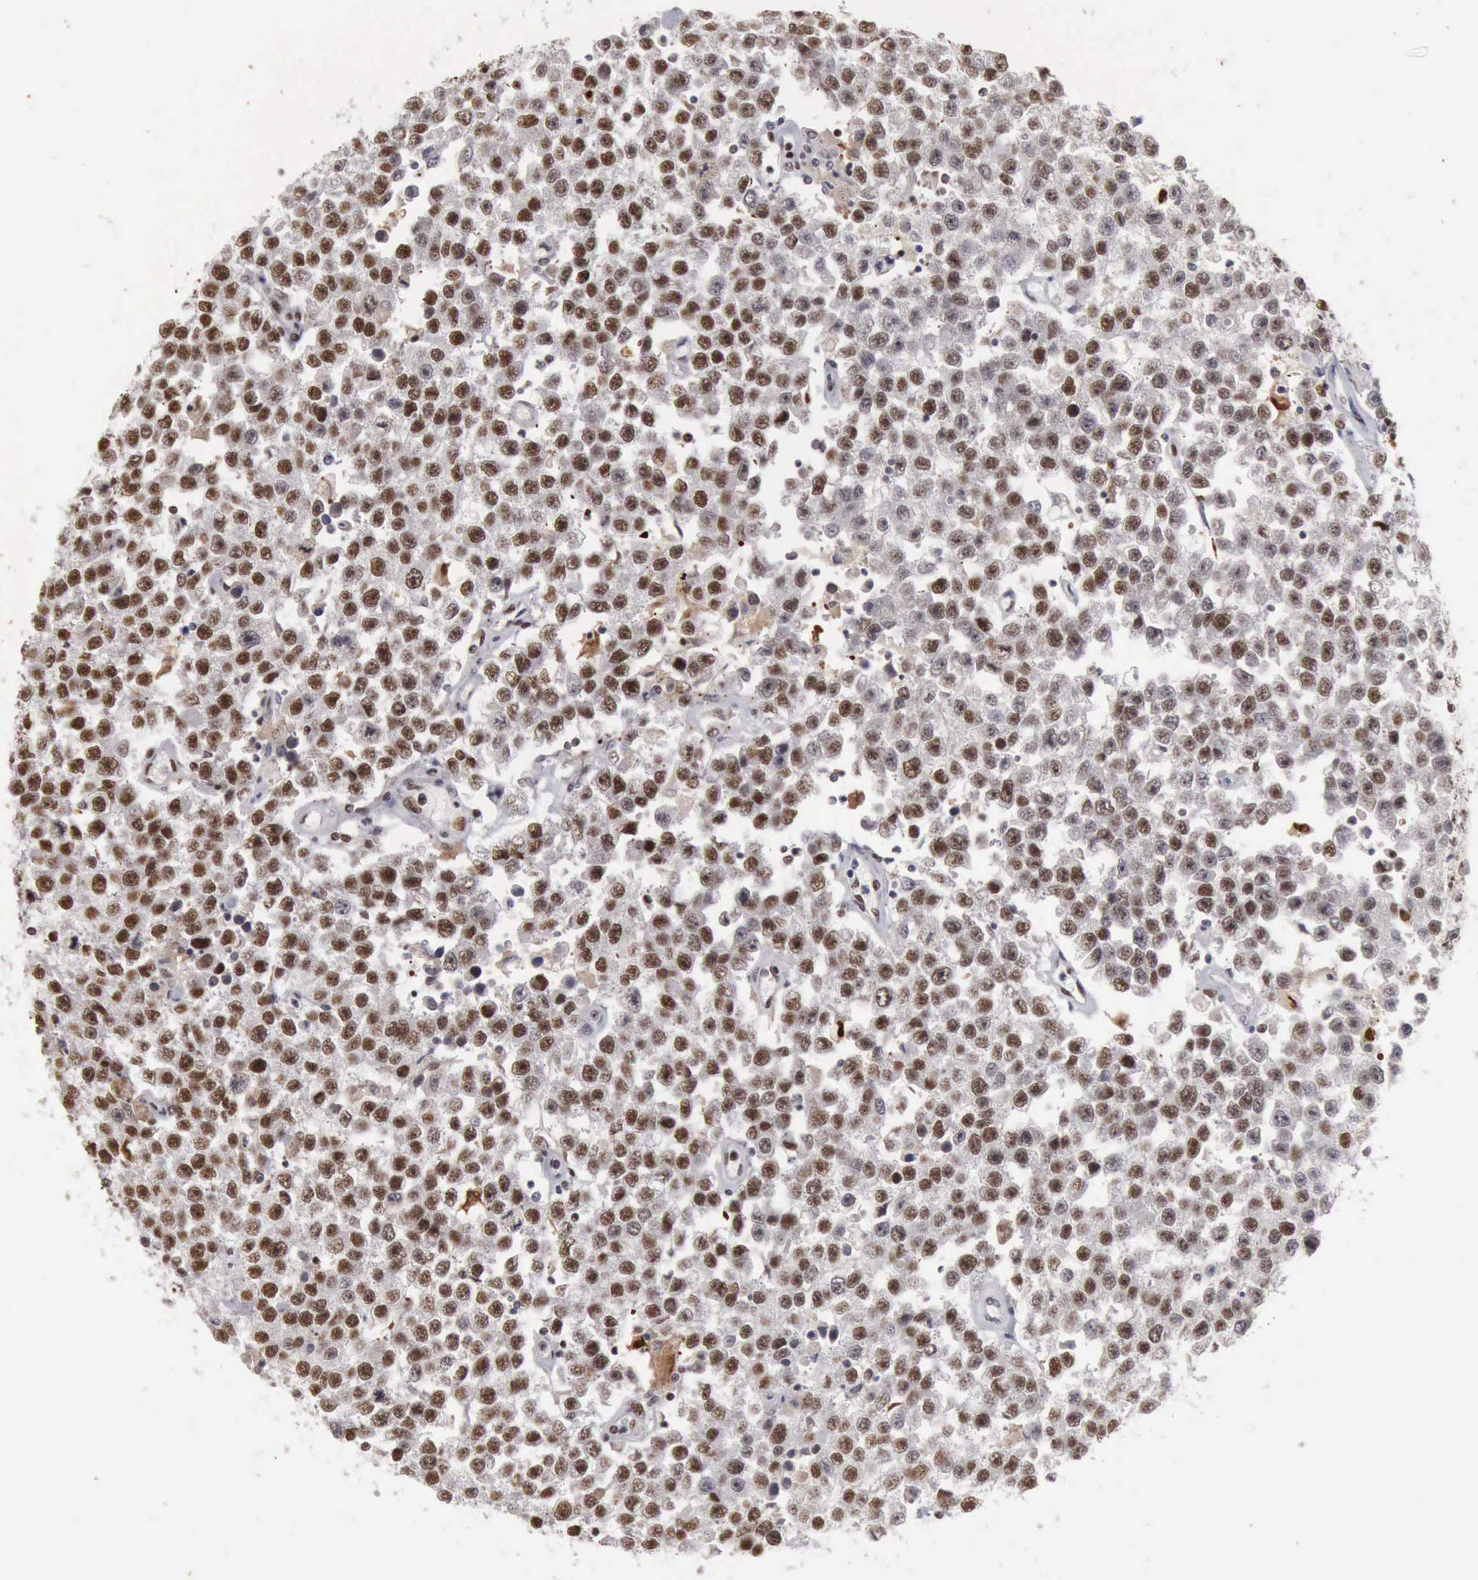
{"staining": {"intensity": "strong", "quantity": ">75%", "location": "nuclear"}, "tissue": "testis cancer", "cell_type": "Tumor cells", "image_type": "cancer", "snomed": [{"axis": "morphology", "description": "Seminoma, NOS"}, {"axis": "topography", "description": "Testis"}], "caption": "Protein expression analysis of testis seminoma displays strong nuclear expression in about >75% of tumor cells.", "gene": "KIAA0586", "patient": {"sex": "male", "age": 52}}